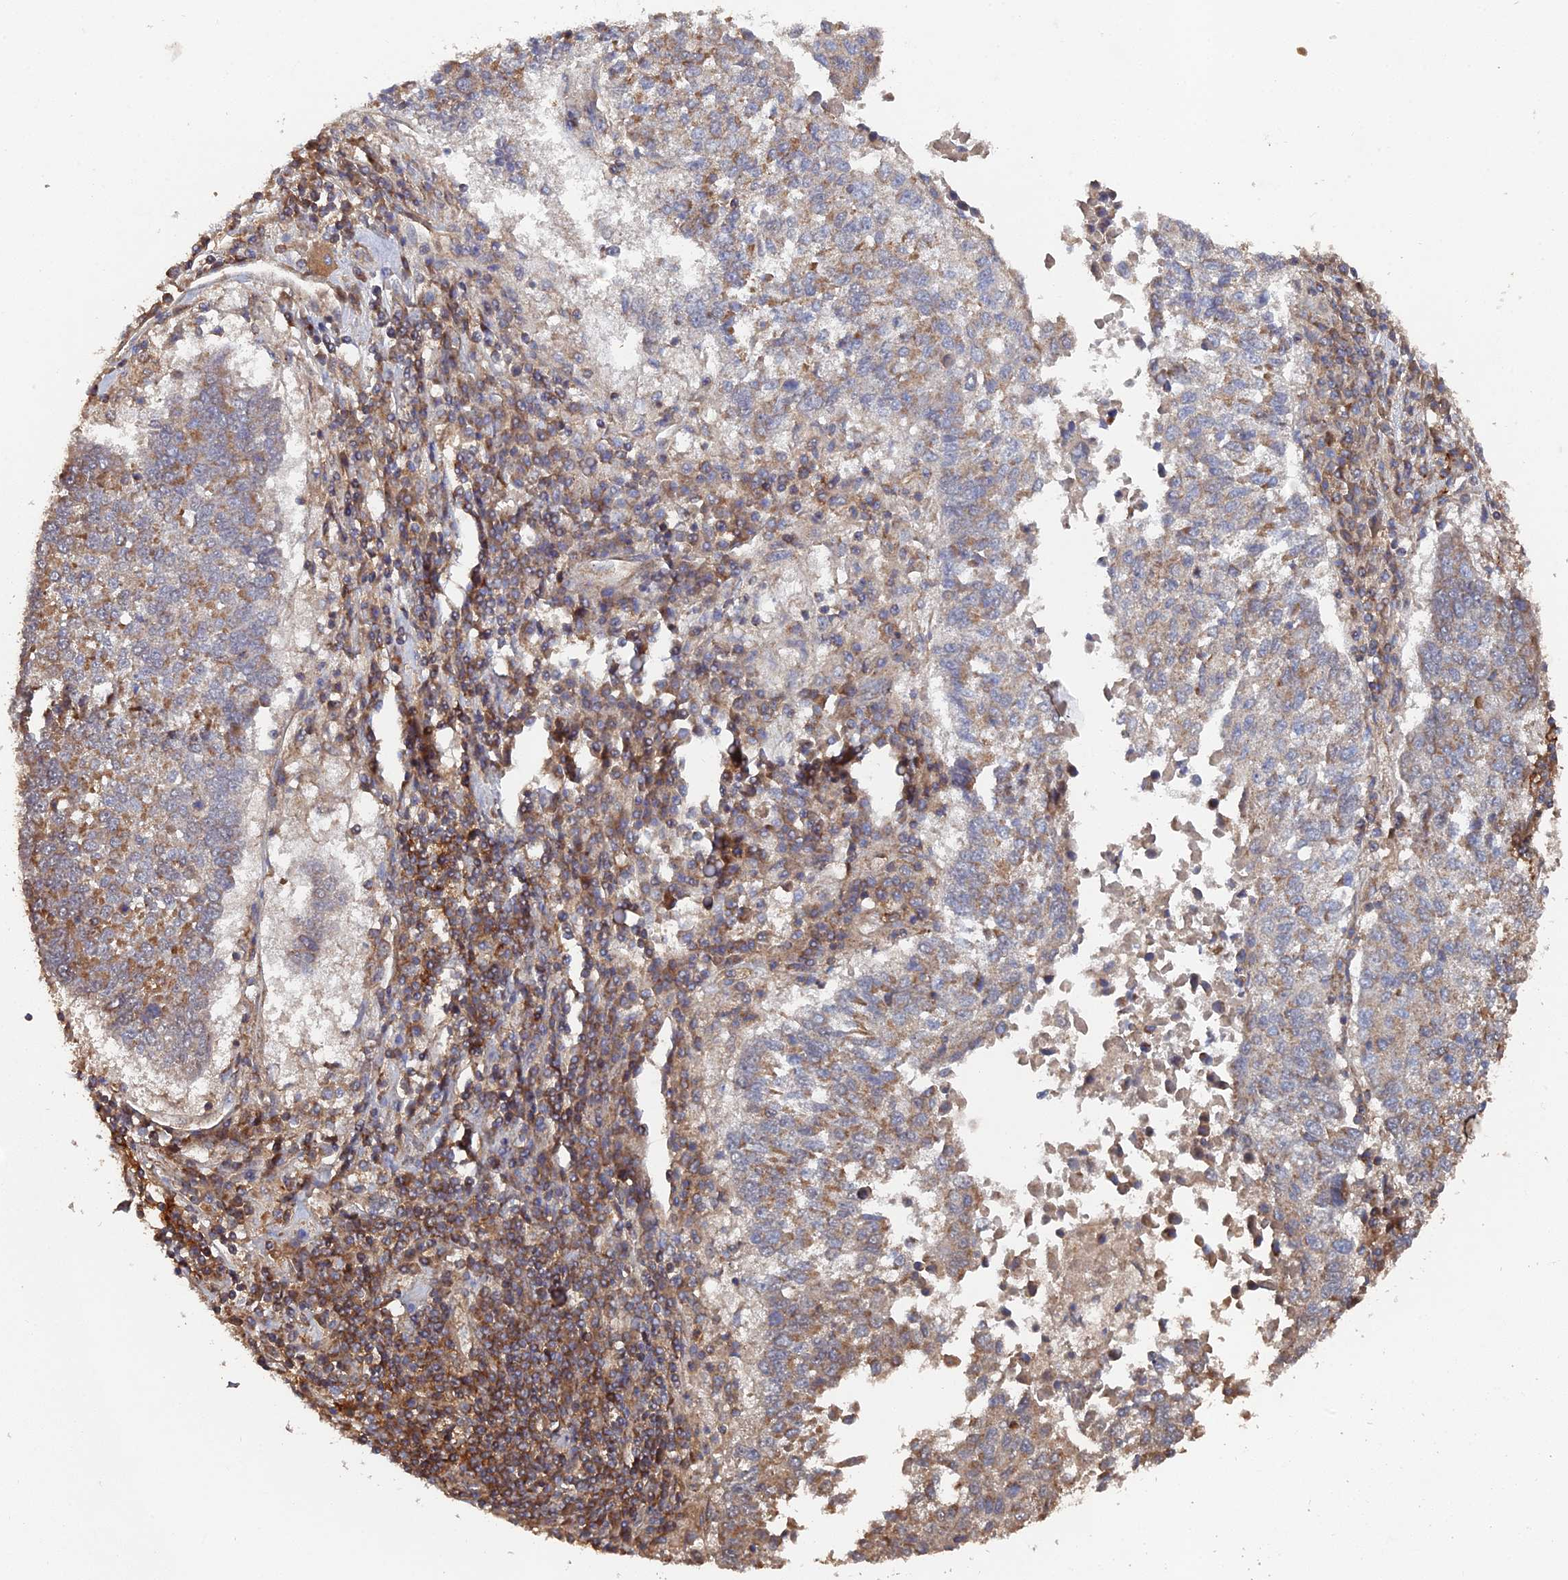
{"staining": {"intensity": "moderate", "quantity": ">75%", "location": "cytoplasmic/membranous"}, "tissue": "lung cancer", "cell_type": "Tumor cells", "image_type": "cancer", "snomed": [{"axis": "morphology", "description": "Squamous cell carcinoma, NOS"}, {"axis": "topography", "description": "Lung"}], "caption": "Immunohistochemical staining of squamous cell carcinoma (lung) reveals medium levels of moderate cytoplasmic/membranous protein expression in approximately >75% of tumor cells.", "gene": "SPANXN4", "patient": {"sex": "male", "age": 73}}